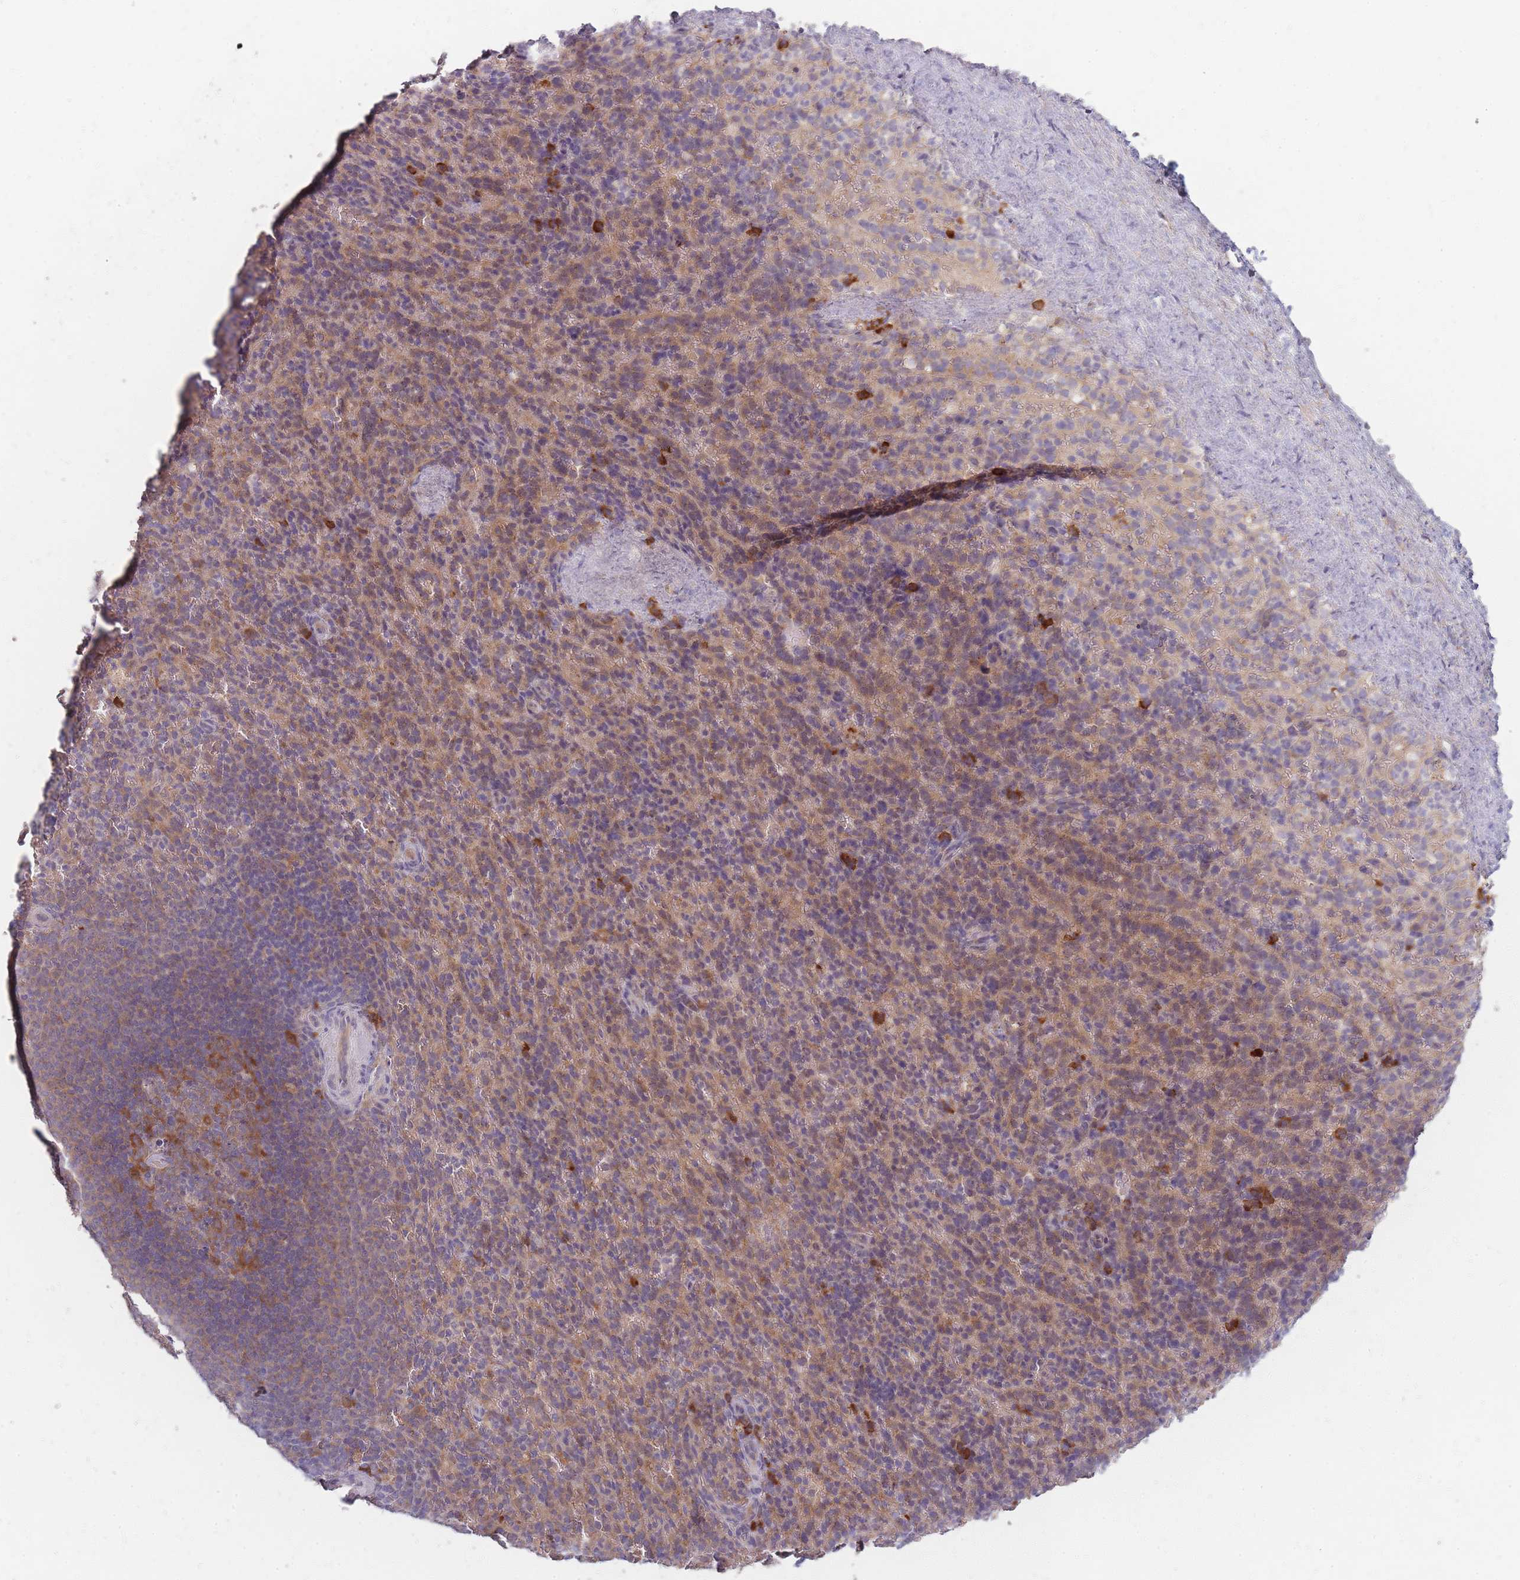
{"staining": {"intensity": "strong", "quantity": "<25%", "location": "cytoplasmic/membranous"}, "tissue": "spleen", "cell_type": "Cells in red pulp", "image_type": "normal", "snomed": [{"axis": "morphology", "description": "Normal tissue, NOS"}, {"axis": "topography", "description": "Spleen"}], "caption": "Immunohistochemical staining of benign human spleen shows medium levels of strong cytoplasmic/membranous positivity in about <25% of cells in red pulp. (Stains: DAB in brown, nuclei in blue, Microscopy: brightfield microscopy at high magnification).", "gene": "SMIM14", "patient": {"sex": "female", "age": 21}}